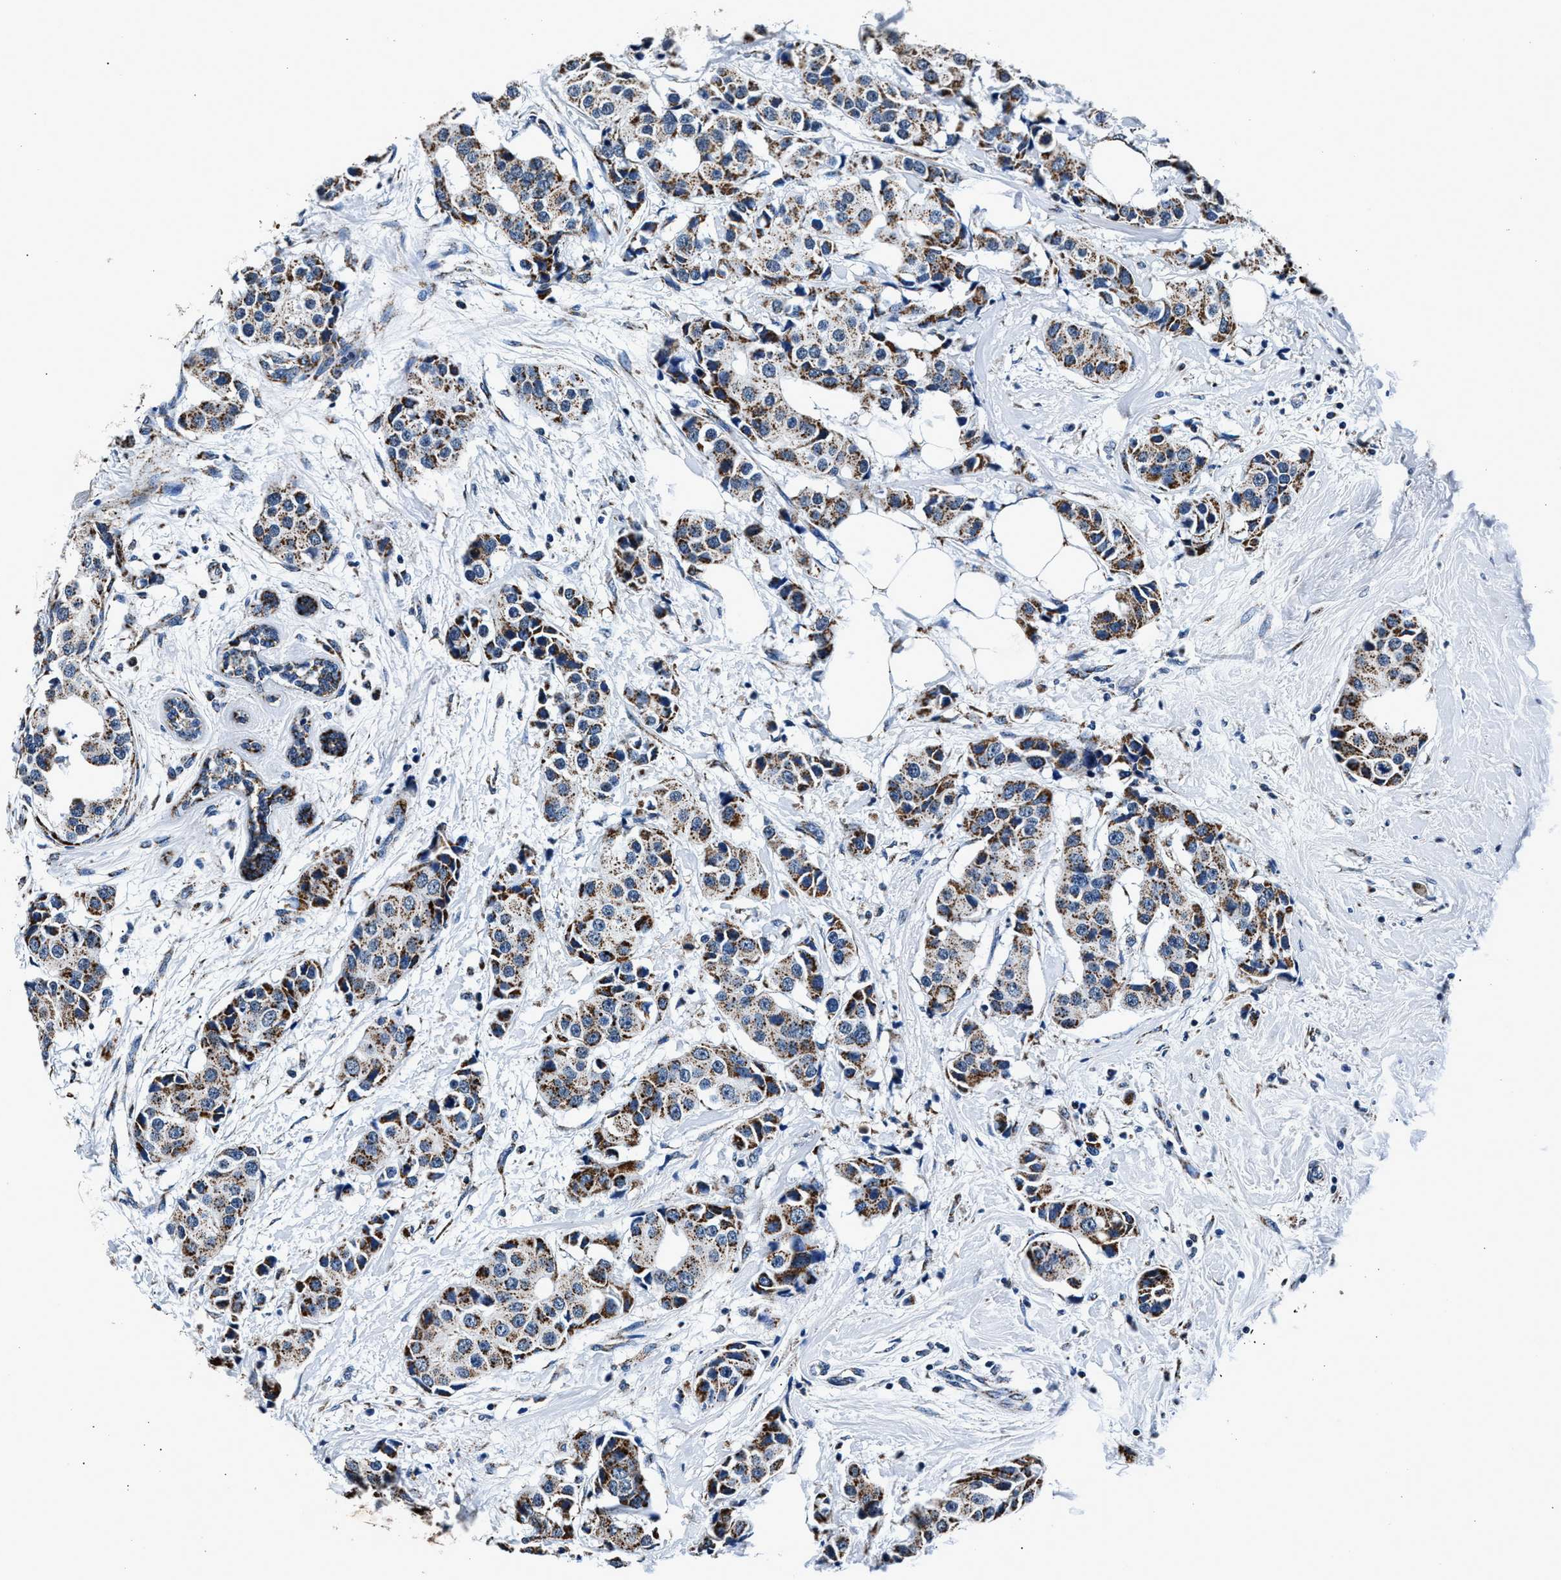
{"staining": {"intensity": "moderate", "quantity": ">75%", "location": "cytoplasmic/membranous"}, "tissue": "breast cancer", "cell_type": "Tumor cells", "image_type": "cancer", "snomed": [{"axis": "morphology", "description": "Normal tissue, NOS"}, {"axis": "morphology", "description": "Duct carcinoma"}, {"axis": "topography", "description": "Breast"}], "caption": "An immunohistochemistry micrograph of neoplastic tissue is shown. Protein staining in brown shows moderate cytoplasmic/membranous positivity in breast cancer (intraductal carcinoma) within tumor cells.", "gene": "HIBADH", "patient": {"sex": "female", "age": 39}}